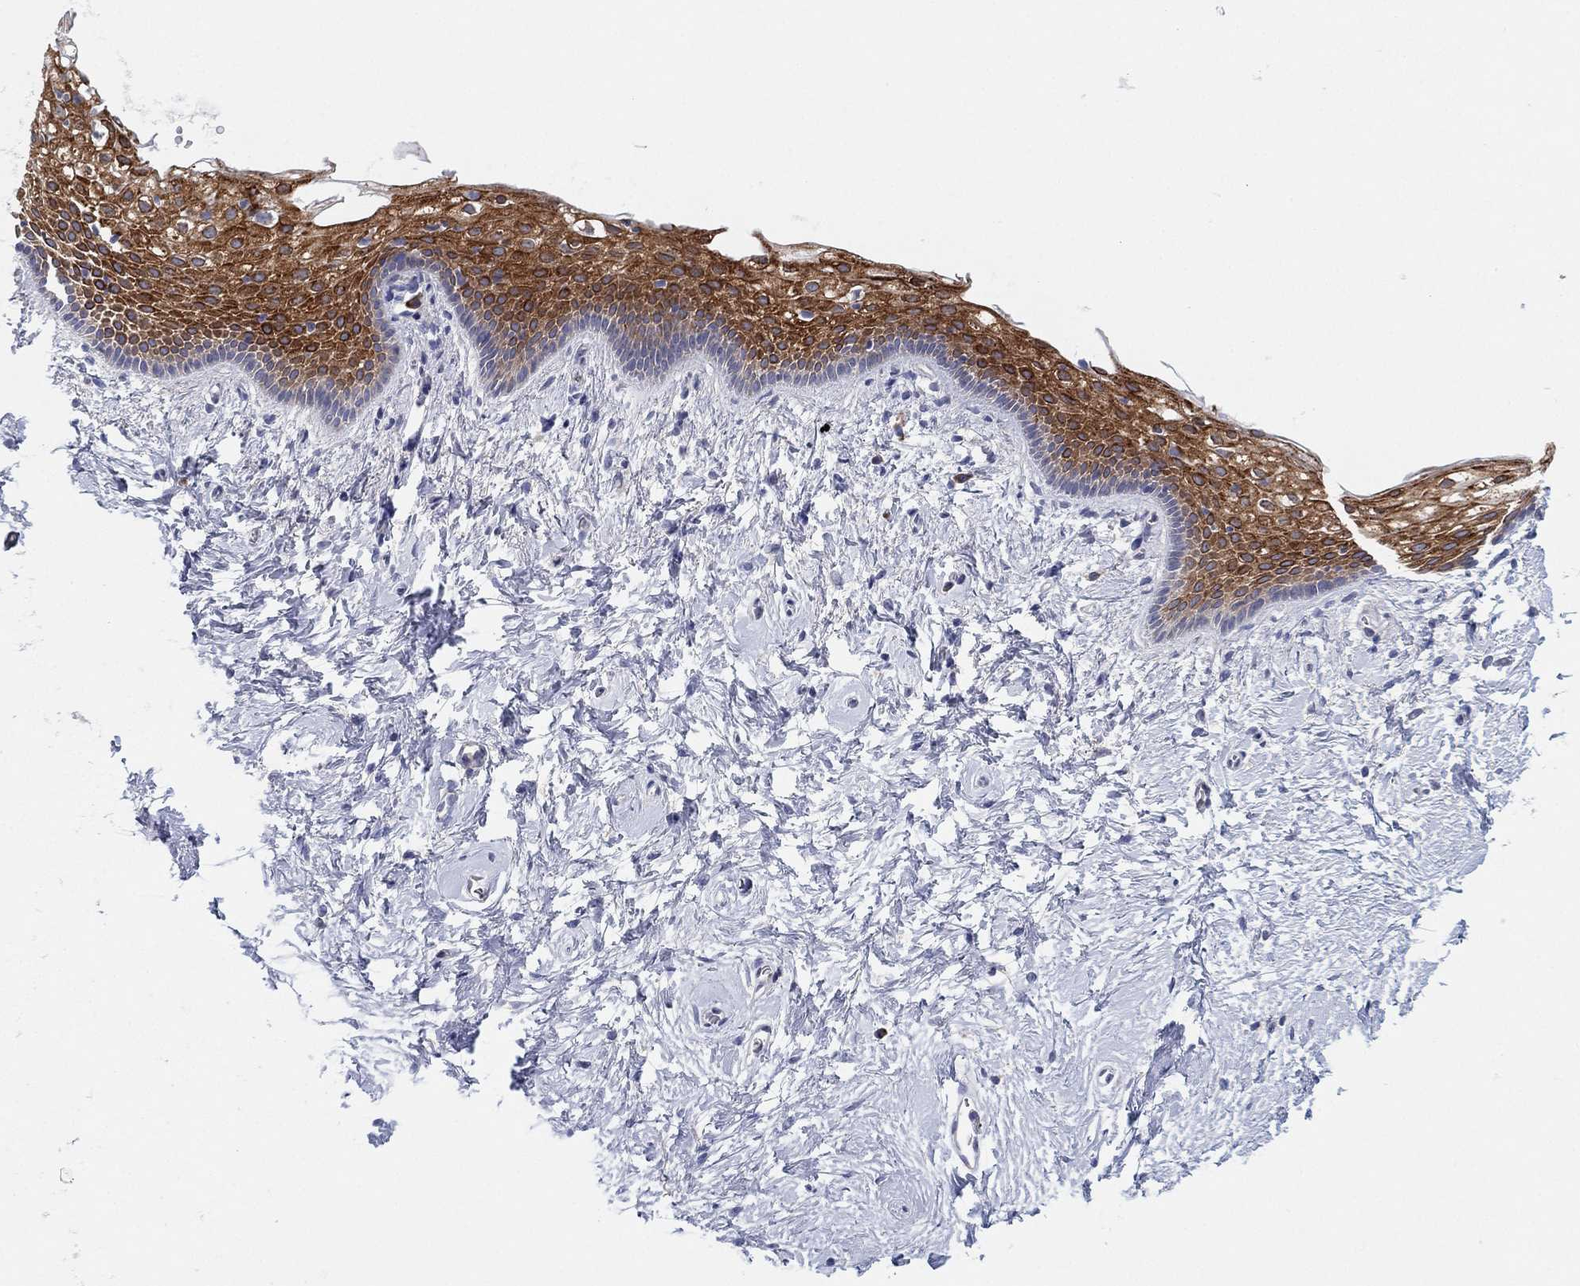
{"staining": {"intensity": "strong", "quantity": ">75%", "location": "cytoplasmic/membranous"}, "tissue": "vagina", "cell_type": "Squamous epithelial cells", "image_type": "normal", "snomed": [{"axis": "morphology", "description": "Normal tissue, NOS"}, {"axis": "topography", "description": "Vagina"}], "caption": "IHC (DAB) staining of unremarkable human vagina exhibits strong cytoplasmic/membranous protein positivity in about >75% of squamous epithelial cells.", "gene": "TMEM40", "patient": {"sex": "female", "age": 61}}